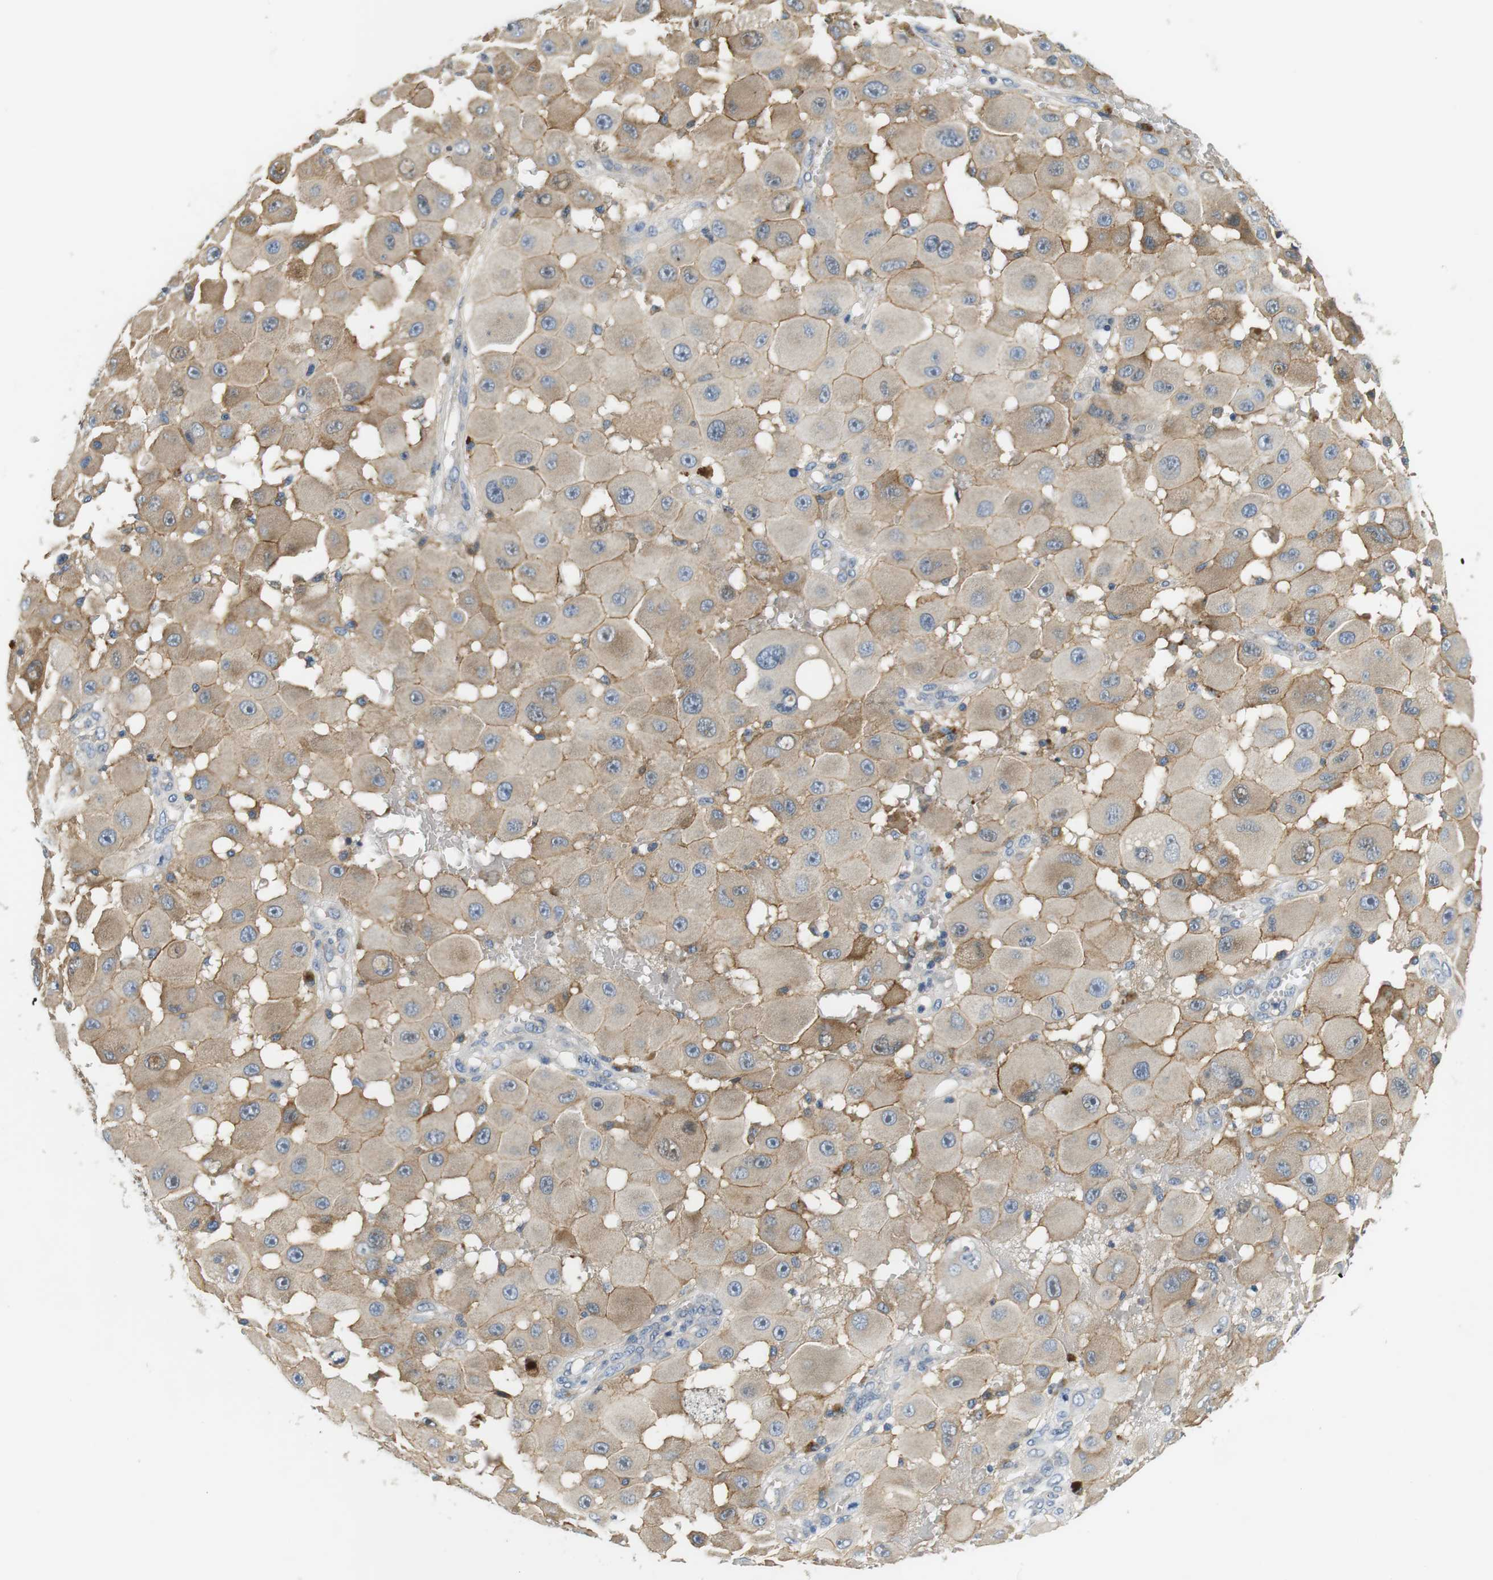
{"staining": {"intensity": "moderate", "quantity": "<25%", "location": "cytoplasmic/membranous"}, "tissue": "melanoma", "cell_type": "Tumor cells", "image_type": "cancer", "snomed": [{"axis": "morphology", "description": "Malignant melanoma, NOS"}, {"axis": "topography", "description": "Skin"}], "caption": "This photomicrograph shows immunohistochemistry (IHC) staining of human malignant melanoma, with low moderate cytoplasmic/membranous staining in approximately <25% of tumor cells.", "gene": "SLC30A1", "patient": {"sex": "female", "age": 81}}